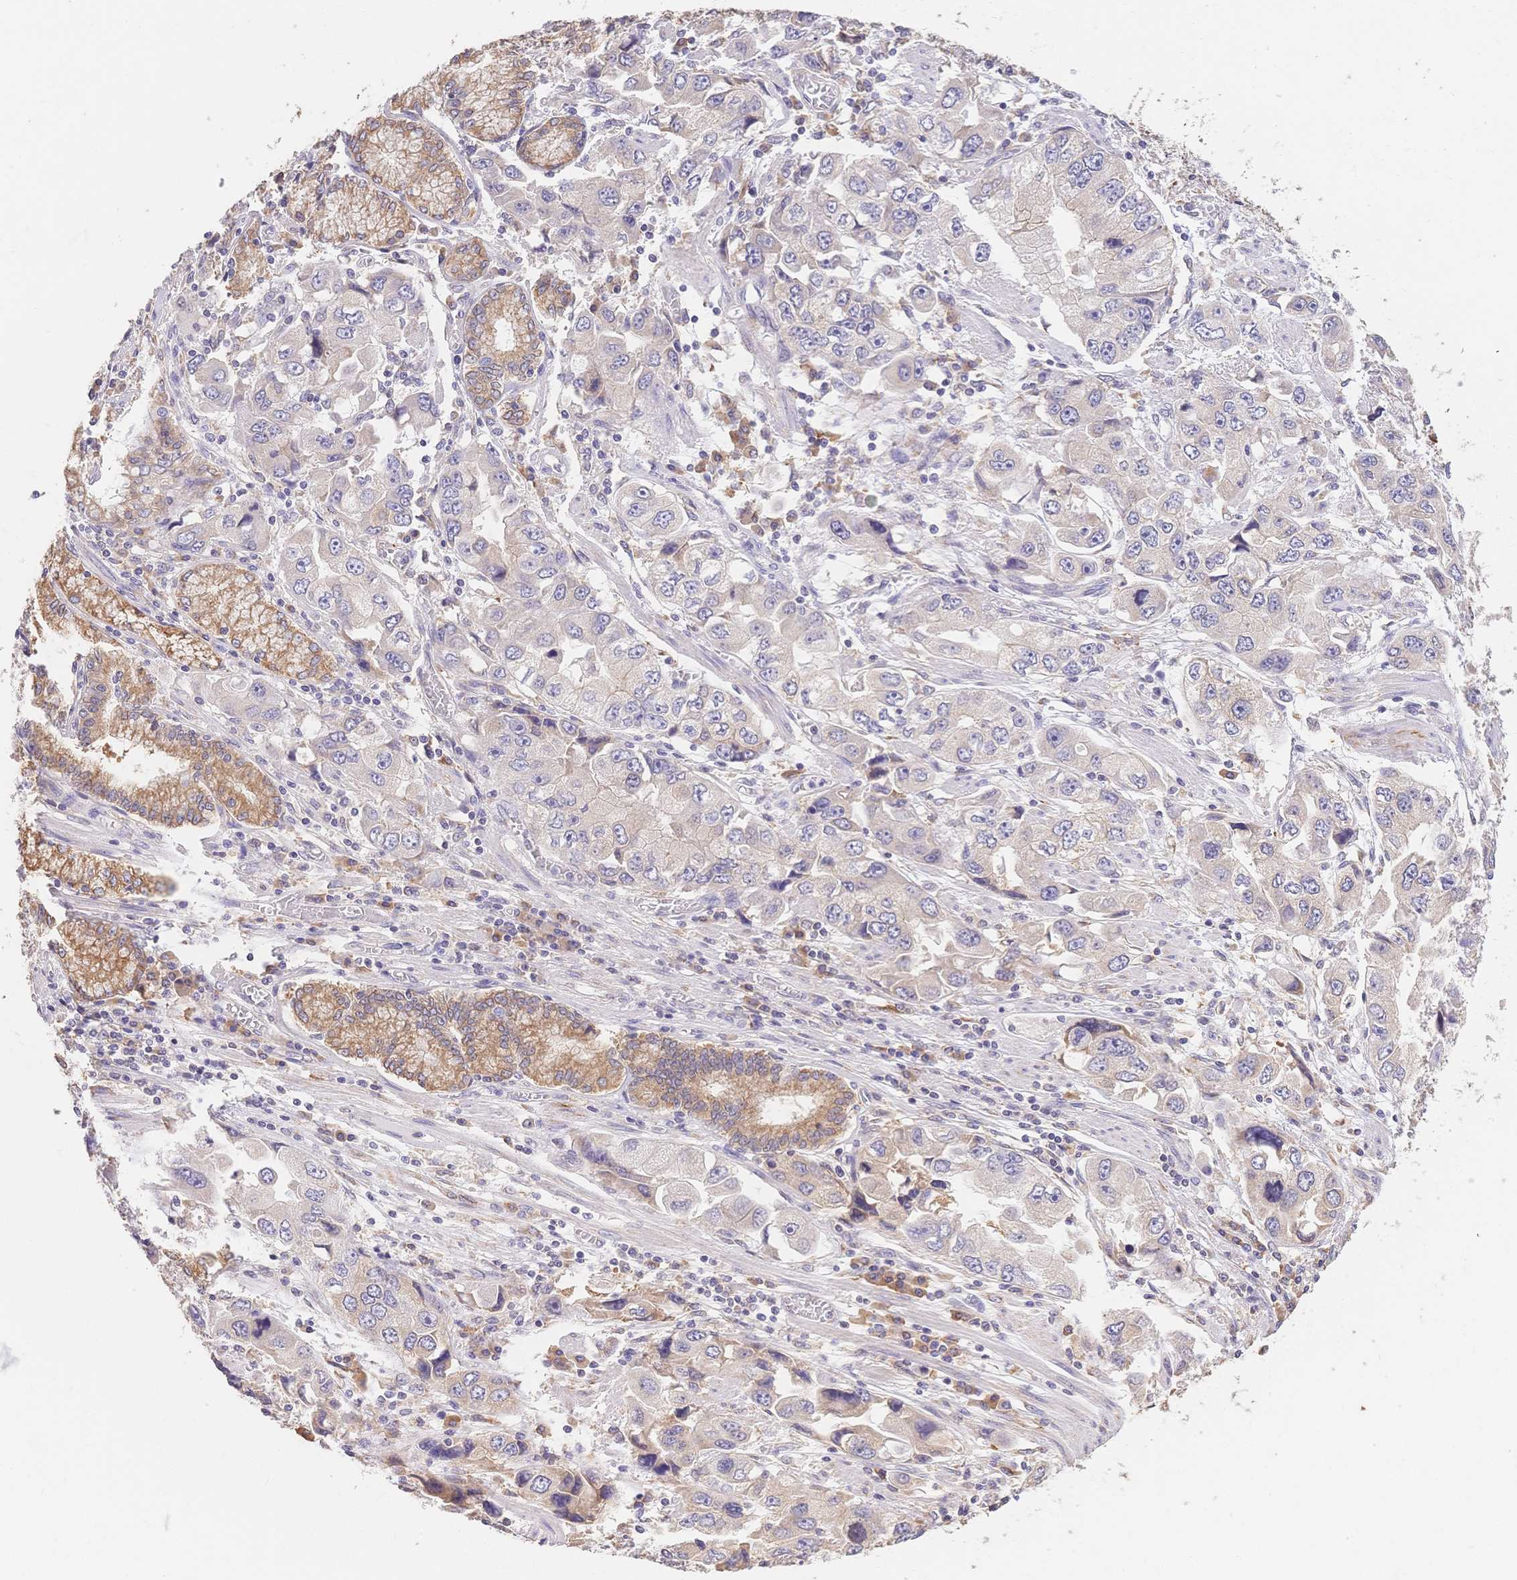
{"staining": {"intensity": "weak", "quantity": "<25%", "location": "cytoplasmic/membranous"}, "tissue": "stomach cancer", "cell_type": "Tumor cells", "image_type": "cancer", "snomed": [{"axis": "morphology", "description": "Adenocarcinoma, NOS"}, {"axis": "topography", "description": "Stomach, lower"}], "caption": "There is no significant expression in tumor cells of stomach cancer (adenocarcinoma).", "gene": "HS3ST5", "patient": {"sex": "female", "age": 93}}